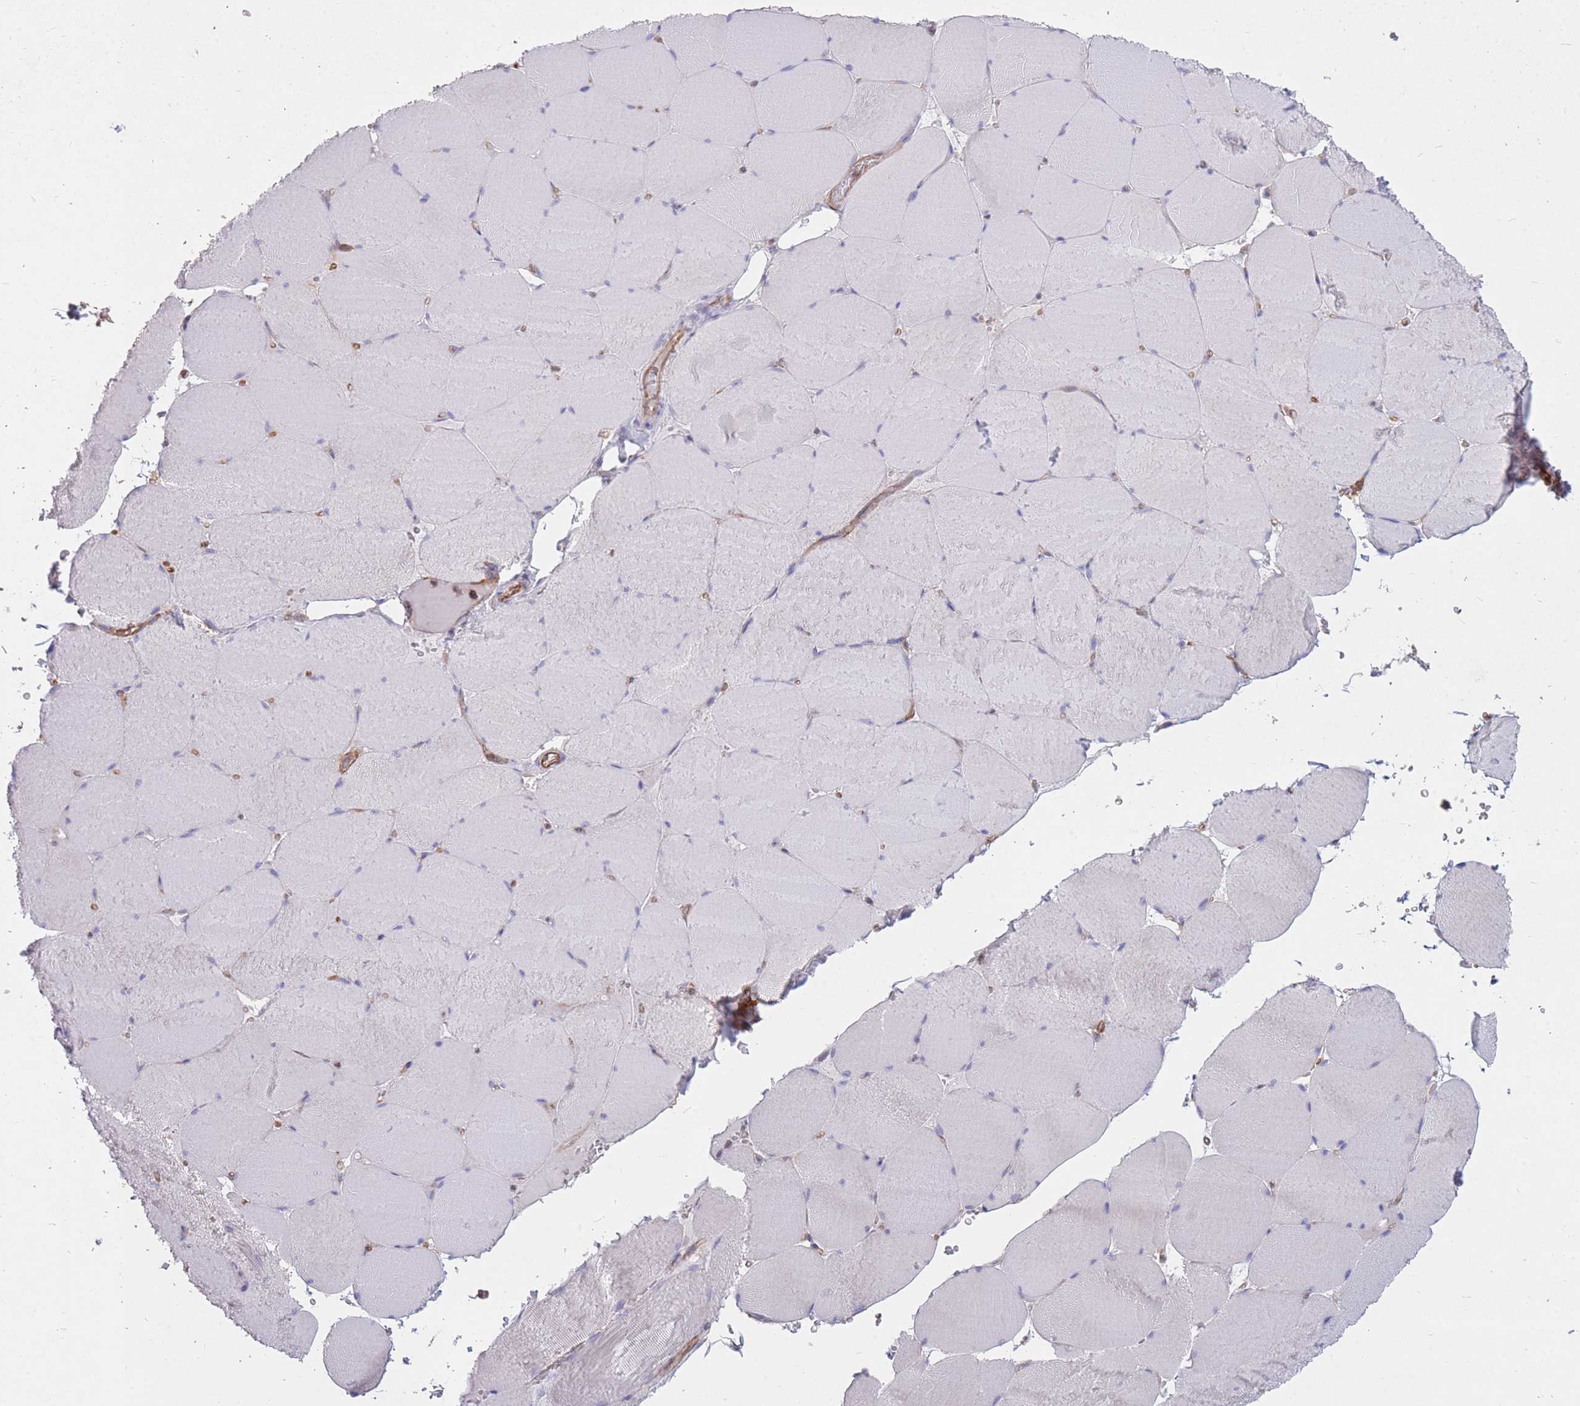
{"staining": {"intensity": "negative", "quantity": "none", "location": "none"}, "tissue": "skeletal muscle", "cell_type": "Myocytes", "image_type": "normal", "snomed": [{"axis": "morphology", "description": "Normal tissue, NOS"}, {"axis": "topography", "description": "Skeletal muscle"}, {"axis": "topography", "description": "Head-Neck"}], "caption": "IHC image of unremarkable skeletal muscle stained for a protein (brown), which displays no staining in myocytes. (DAB immunohistochemistry (IHC) visualized using brightfield microscopy, high magnification).", "gene": "GGA1", "patient": {"sex": "male", "age": 66}}